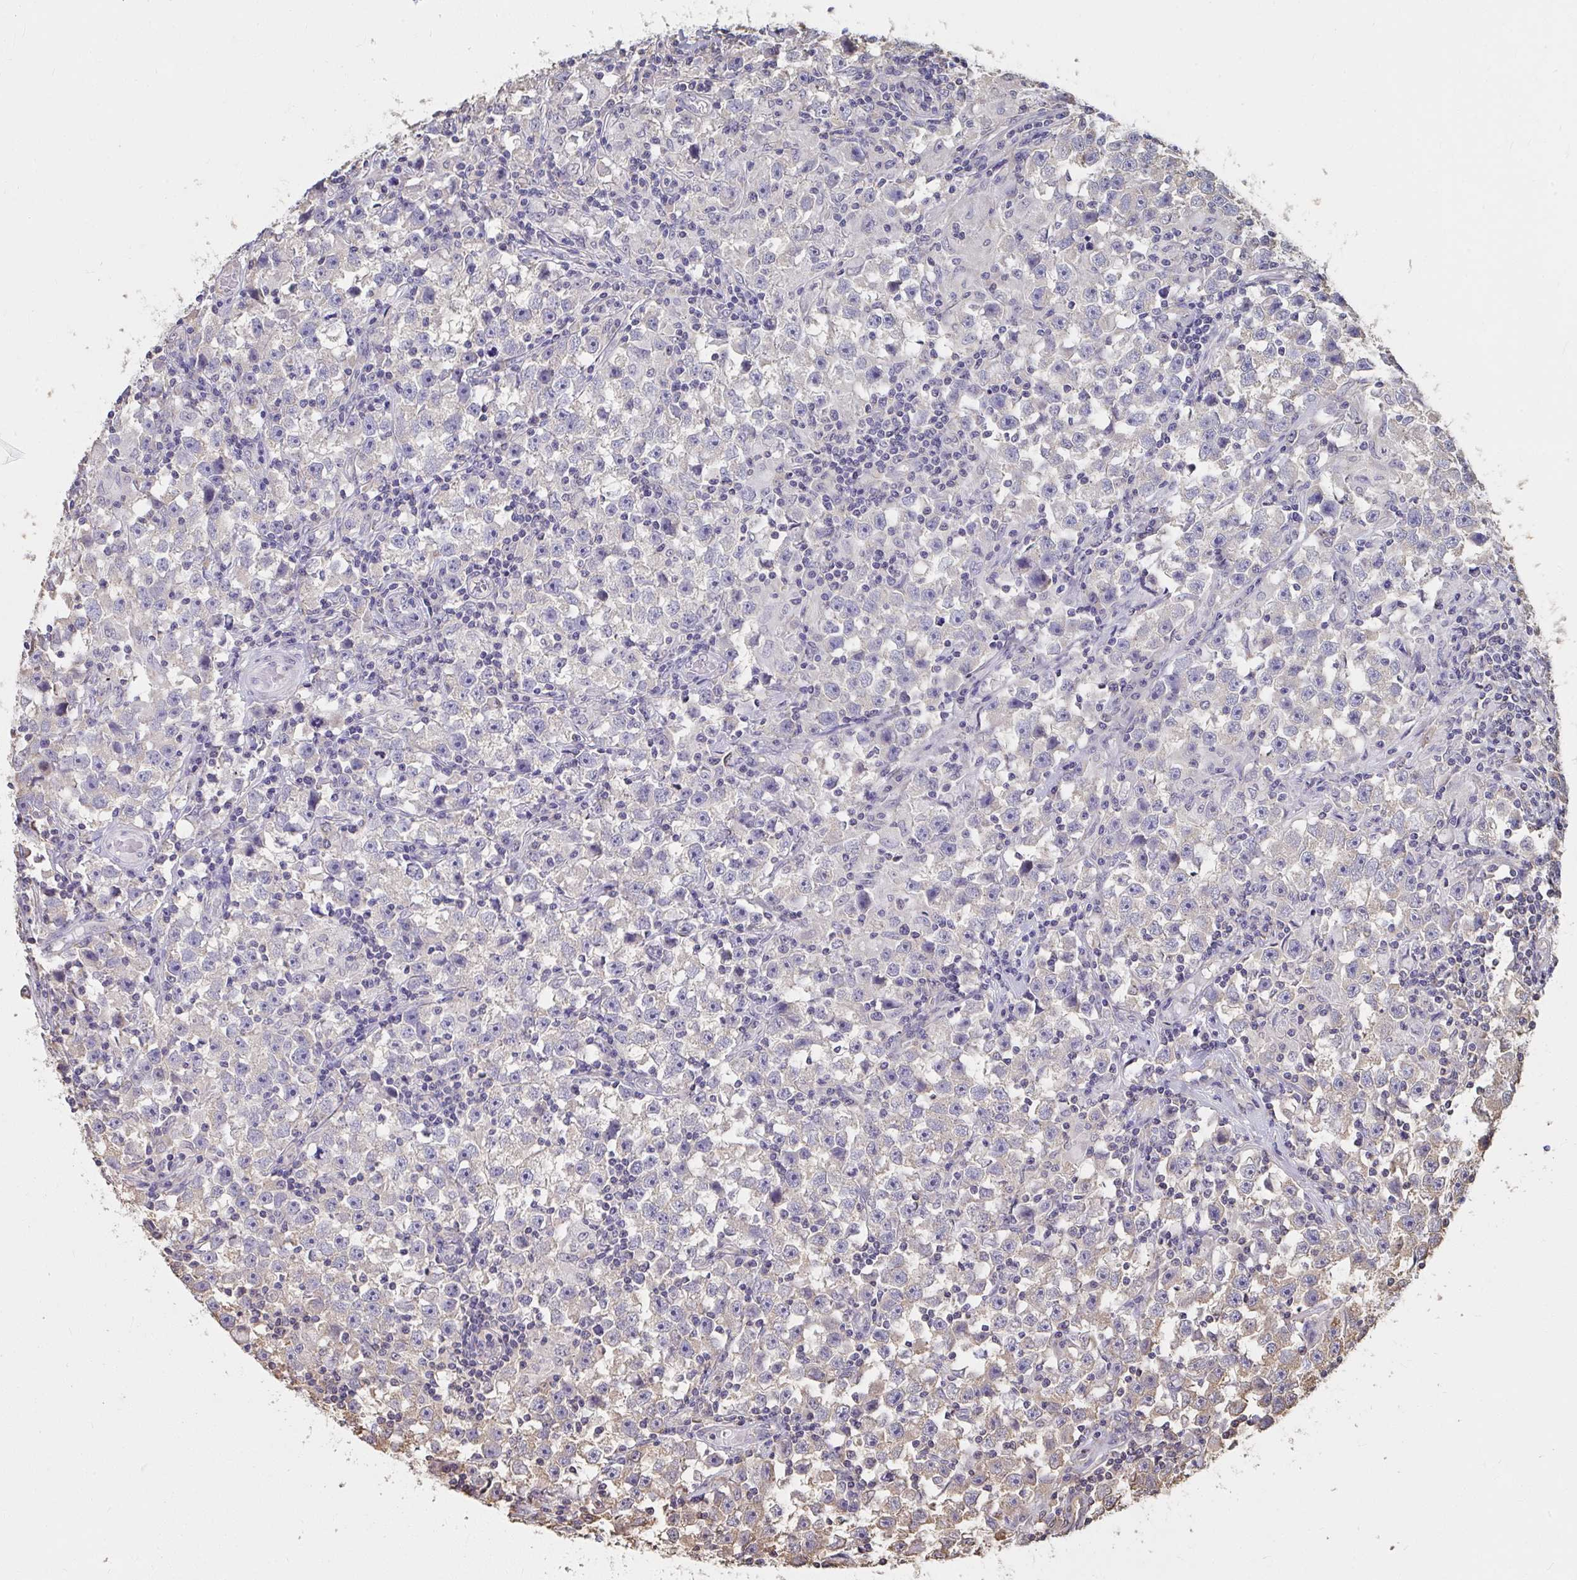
{"staining": {"intensity": "negative", "quantity": "none", "location": "none"}, "tissue": "testis cancer", "cell_type": "Tumor cells", "image_type": "cancer", "snomed": [{"axis": "morphology", "description": "Seminoma, NOS"}, {"axis": "topography", "description": "Testis"}], "caption": "This is a histopathology image of immunohistochemistry staining of testis cancer (seminoma), which shows no positivity in tumor cells. Brightfield microscopy of immunohistochemistry (IHC) stained with DAB (3,3'-diaminobenzidine) (brown) and hematoxylin (blue), captured at high magnification.", "gene": "SYNCRIP", "patient": {"sex": "male", "age": 33}}